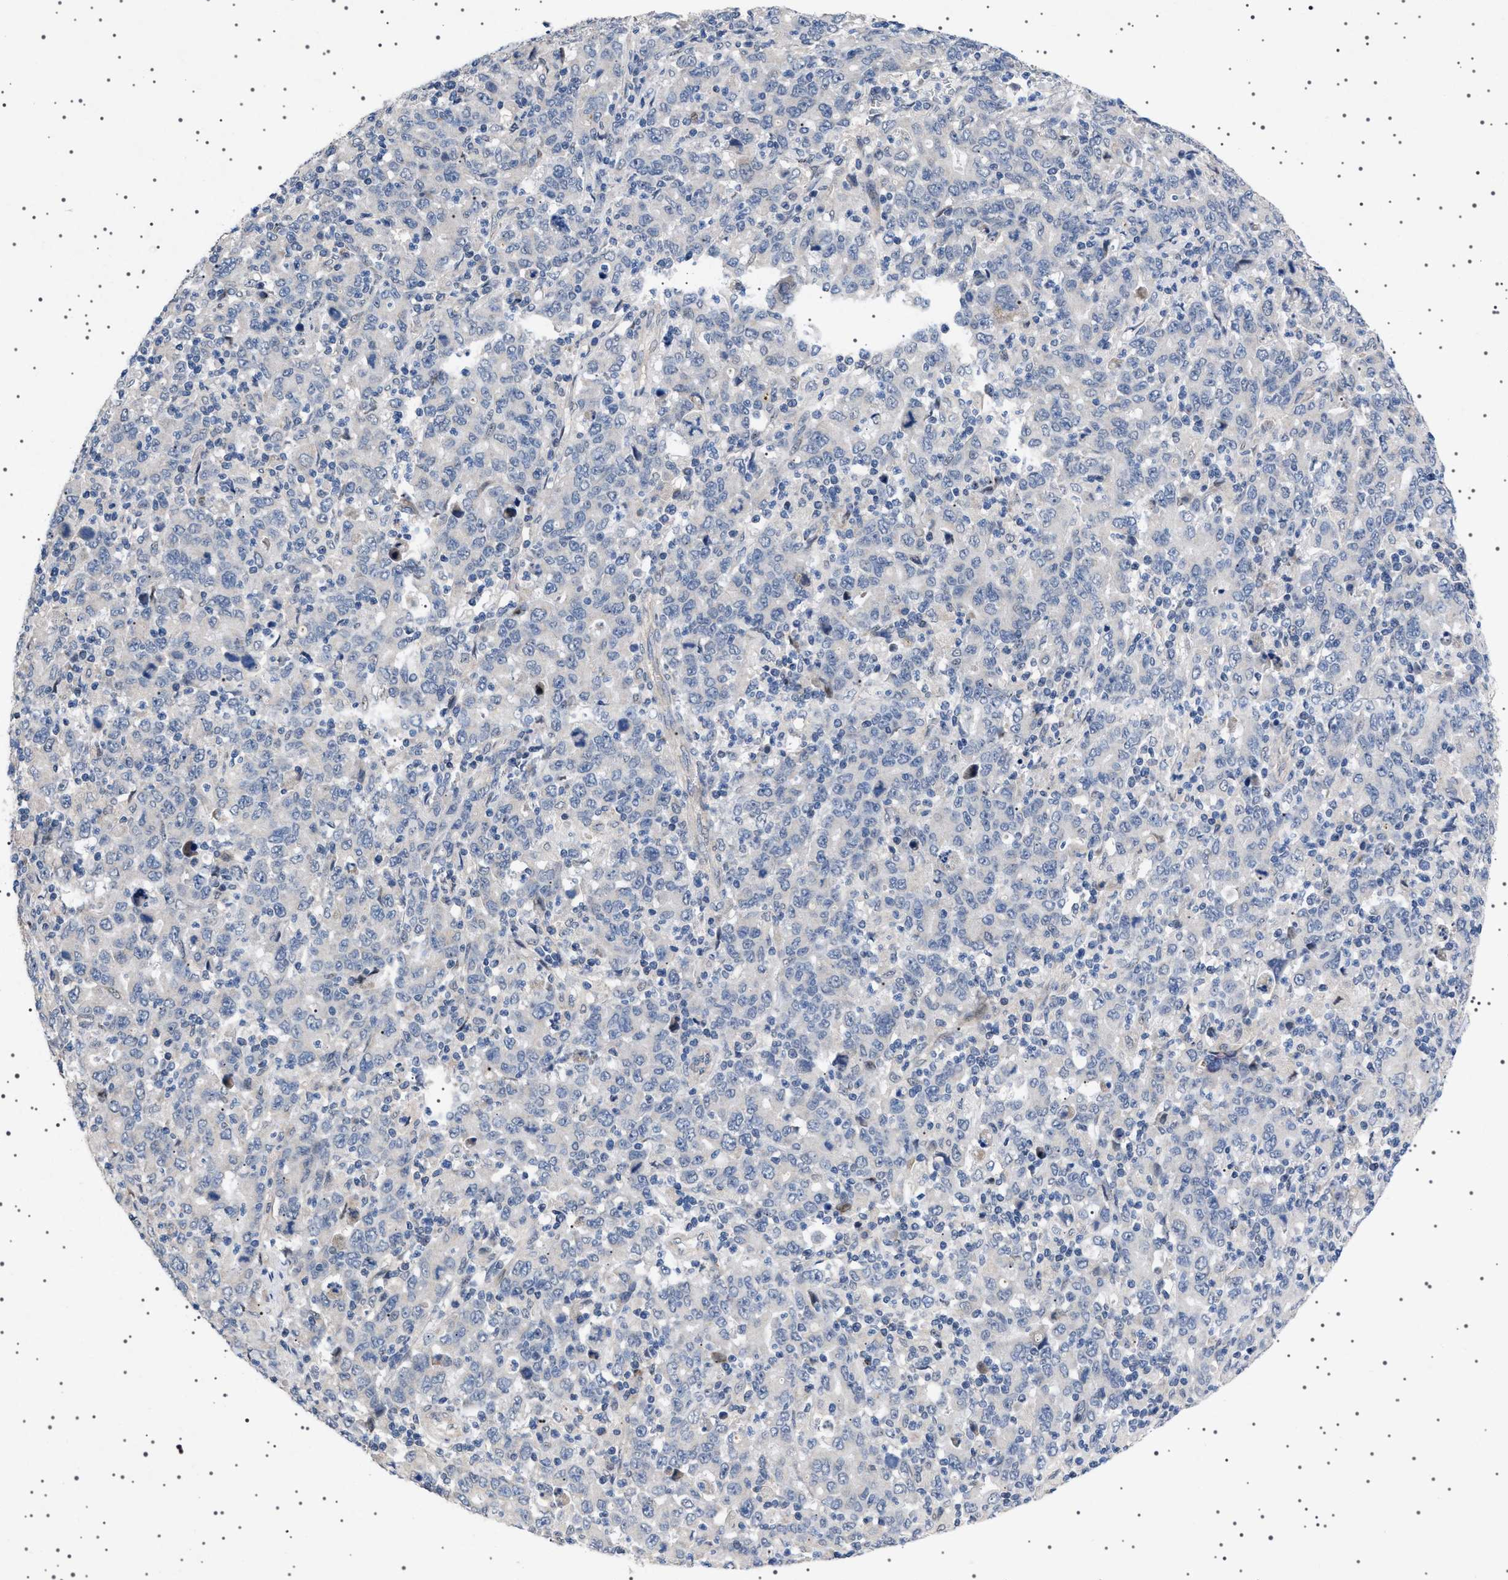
{"staining": {"intensity": "negative", "quantity": "none", "location": "none"}, "tissue": "stomach cancer", "cell_type": "Tumor cells", "image_type": "cancer", "snomed": [{"axis": "morphology", "description": "Adenocarcinoma, NOS"}, {"axis": "topography", "description": "Stomach, upper"}], "caption": "A high-resolution photomicrograph shows immunohistochemistry staining of stomach cancer, which displays no significant staining in tumor cells.", "gene": "HTR1A", "patient": {"sex": "male", "age": 69}}